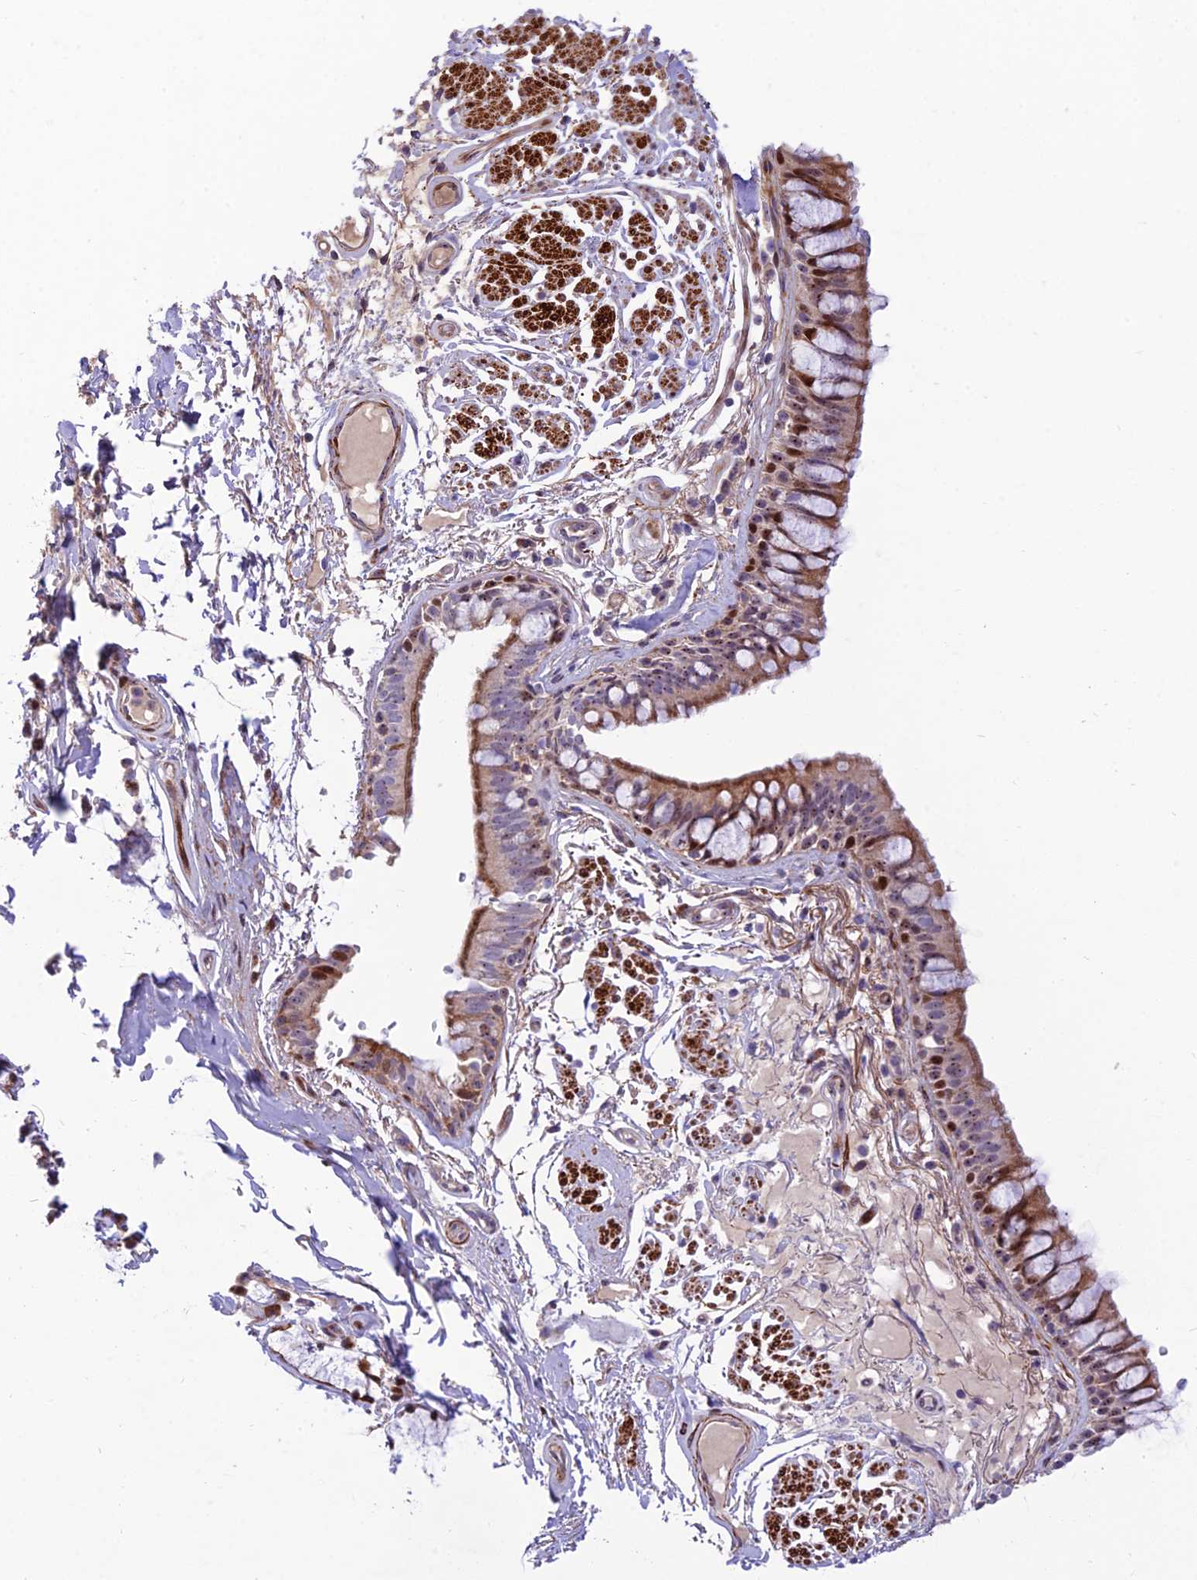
{"staining": {"intensity": "moderate", "quantity": ">75%", "location": "cytoplasmic/membranous,nuclear"}, "tissue": "bronchus", "cell_type": "Respiratory epithelial cells", "image_type": "normal", "snomed": [{"axis": "morphology", "description": "Normal tissue, NOS"}, {"axis": "topography", "description": "Bronchus"}], "caption": "High-magnification brightfield microscopy of normal bronchus stained with DAB (3,3'-diaminobenzidine) (brown) and counterstained with hematoxylin (blue). respiratory epithelial cells exhibit moderate cytoplasmic/membranous,nuclear positivity is seen in about>75% of cells.", "gene": "KBTBD7", "patient": {"sex": "male", "age": 70}}